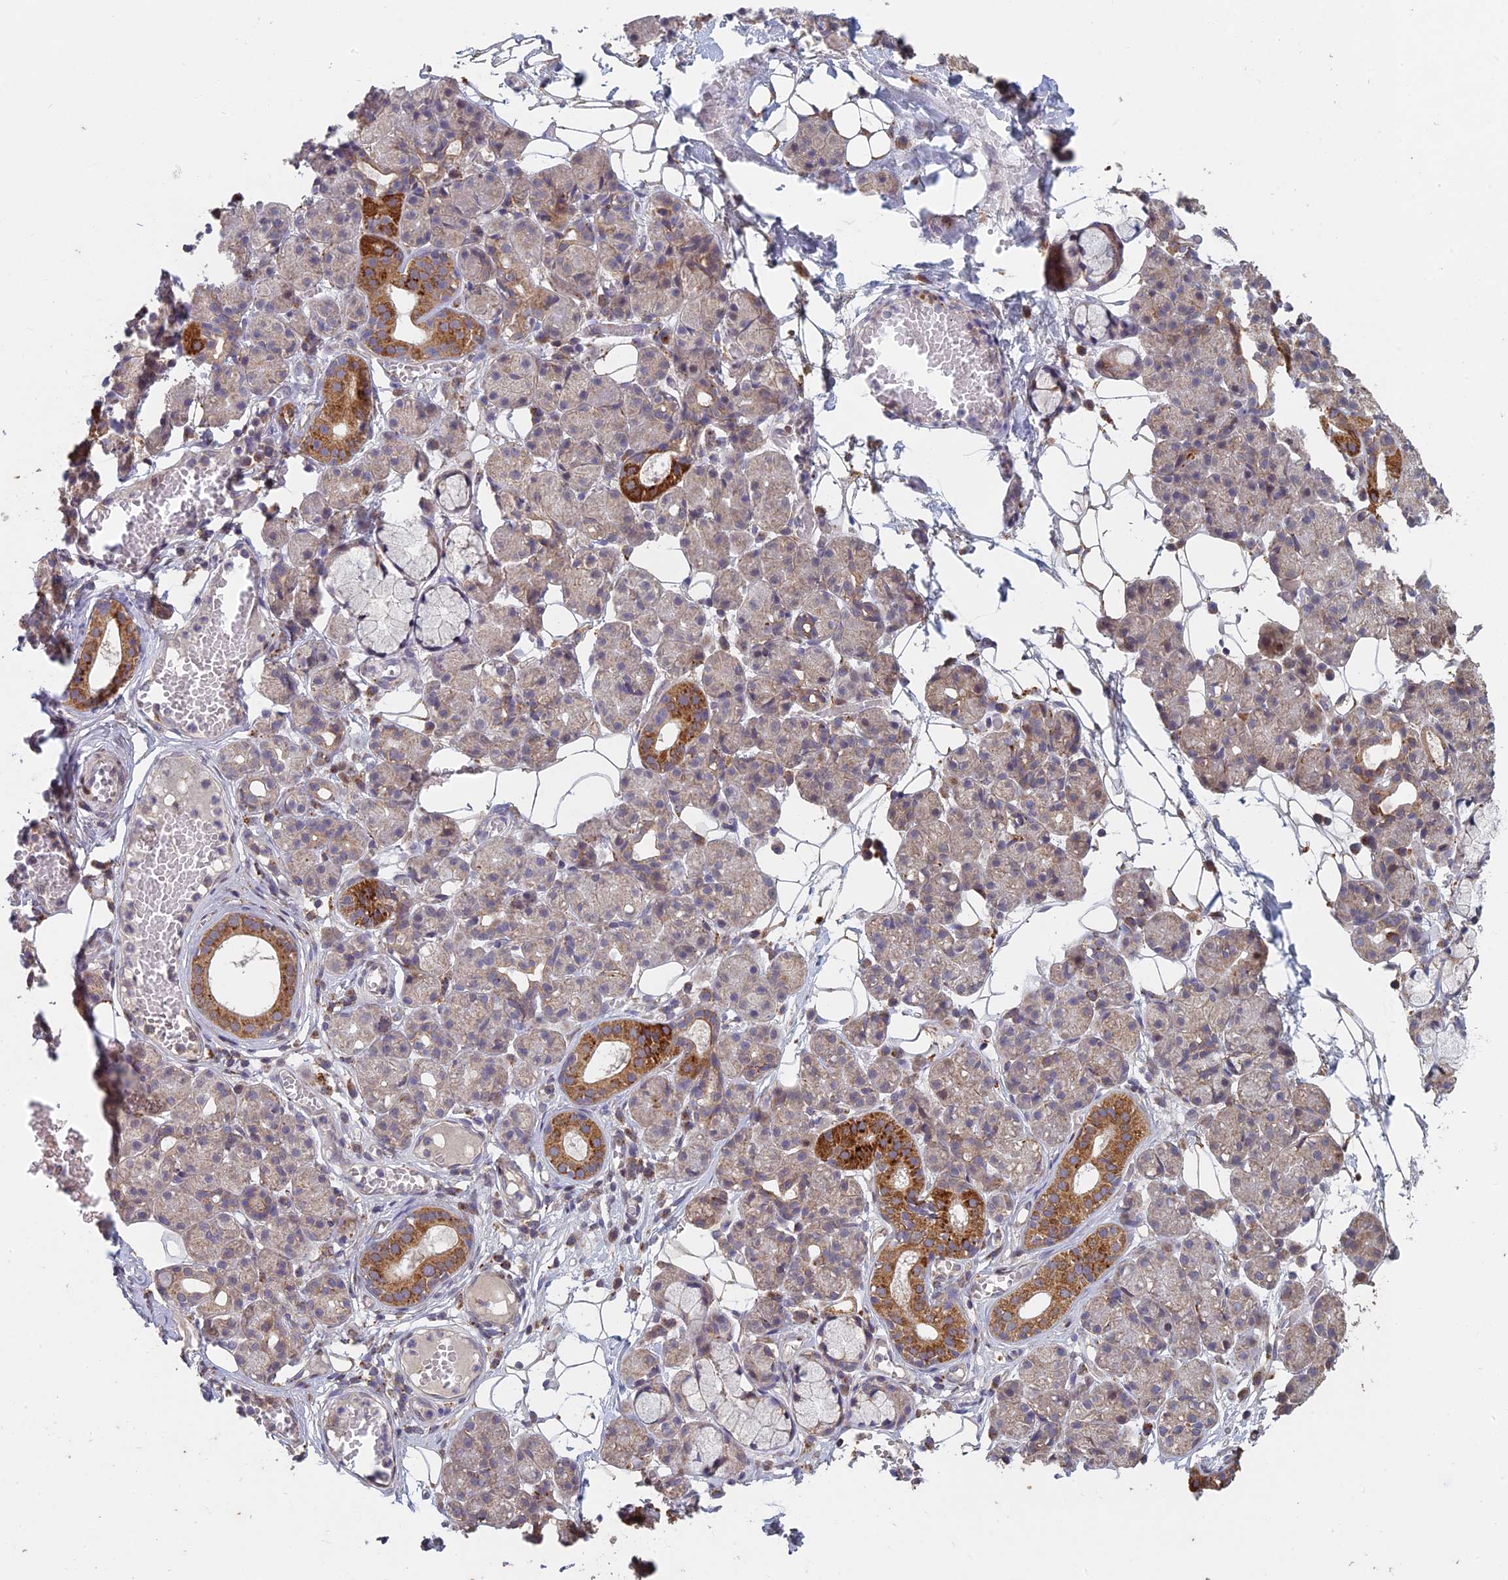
{"staining": {"intensity": "strong", "quantity": "25%-75%", "location": "cytoplasmic/membranous,nuclear"}, "tissue": "salivary gland", "cell_type": "Glandular cells", "image_type": "normal", "snomed": [{"axis": "morphology", "description": "Normal tissue, NOS"}, {"axis": "topography", "description": "Salivary gland"}], "caption": "This photomicrograph exhibits benign salivary gland stained with immunohistochemistry to label a protein in brown. The cytoplasmic/membranous,nuclear of glandular cells show strong positivity for the protein. Nuclei are counter-stained blue.", "gene": "FOXS1", "patient": {"sex": "male", "age": 63}}